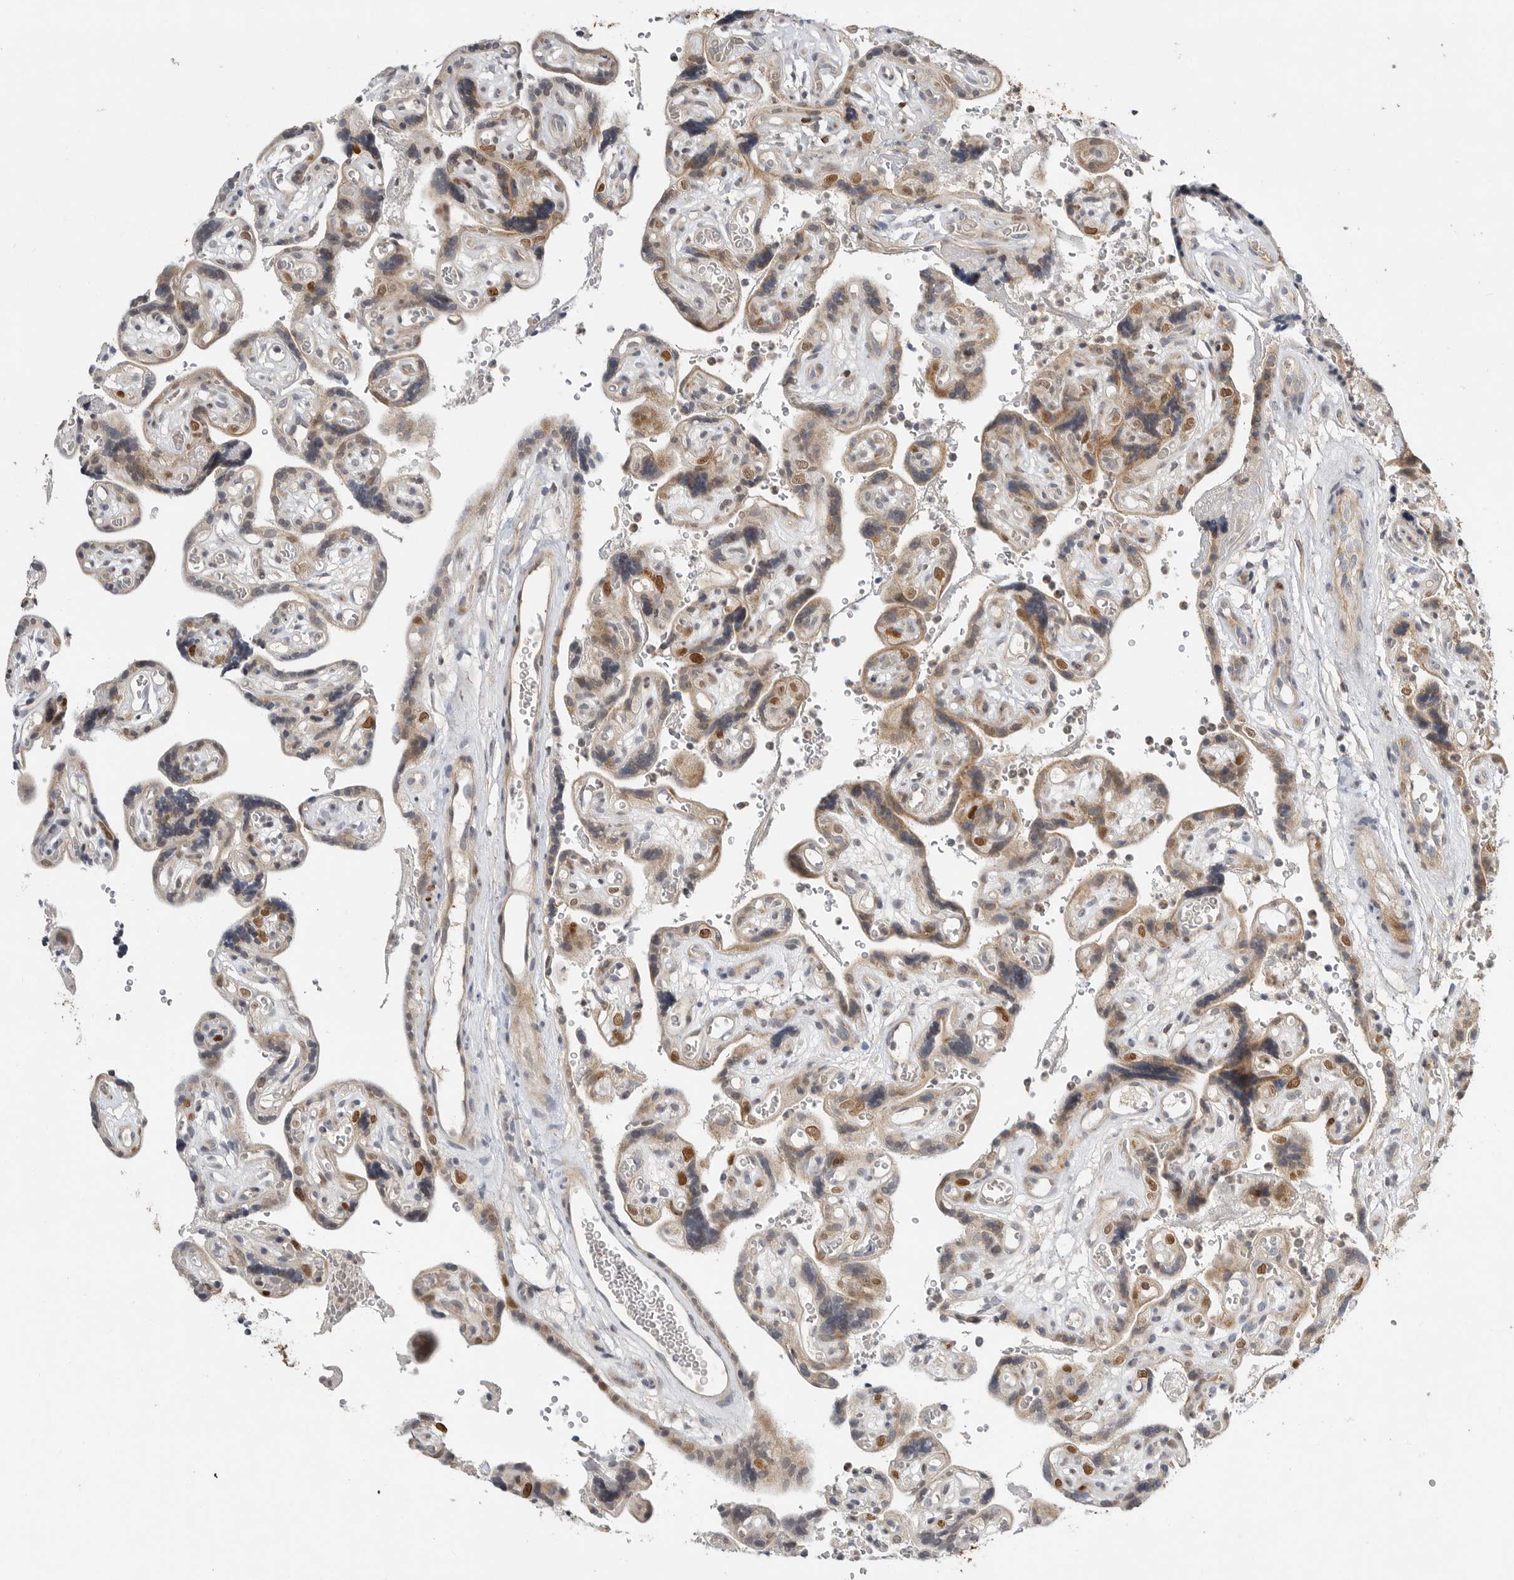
{"staining": {"intensity": "weak", "quantity": "25%-75%", "location": "cytoplasmic/membranous,nuclear"}, "tissue": "placenta", "cell_type": "Decidual cells", "image_type": "normal", "snomed": [{"axis": "morphology", "description": "Normal tissue, NOS"}, {"axis": "topography", "description": "Placenta"}], "caption": "Weak cytoplasmic/membranous,nuclear staining is seen in approximately 25%-75% of decidual cells in unremarkable placenta. The protein is stained brown, and the nuclei are stained in blue (DAB (3,3'-diaminobenzidine) IHC with brightfield microscopy, high magnification).", "gene": "CSNK1G3", "patient": {"sex": "female", "age": 30}}